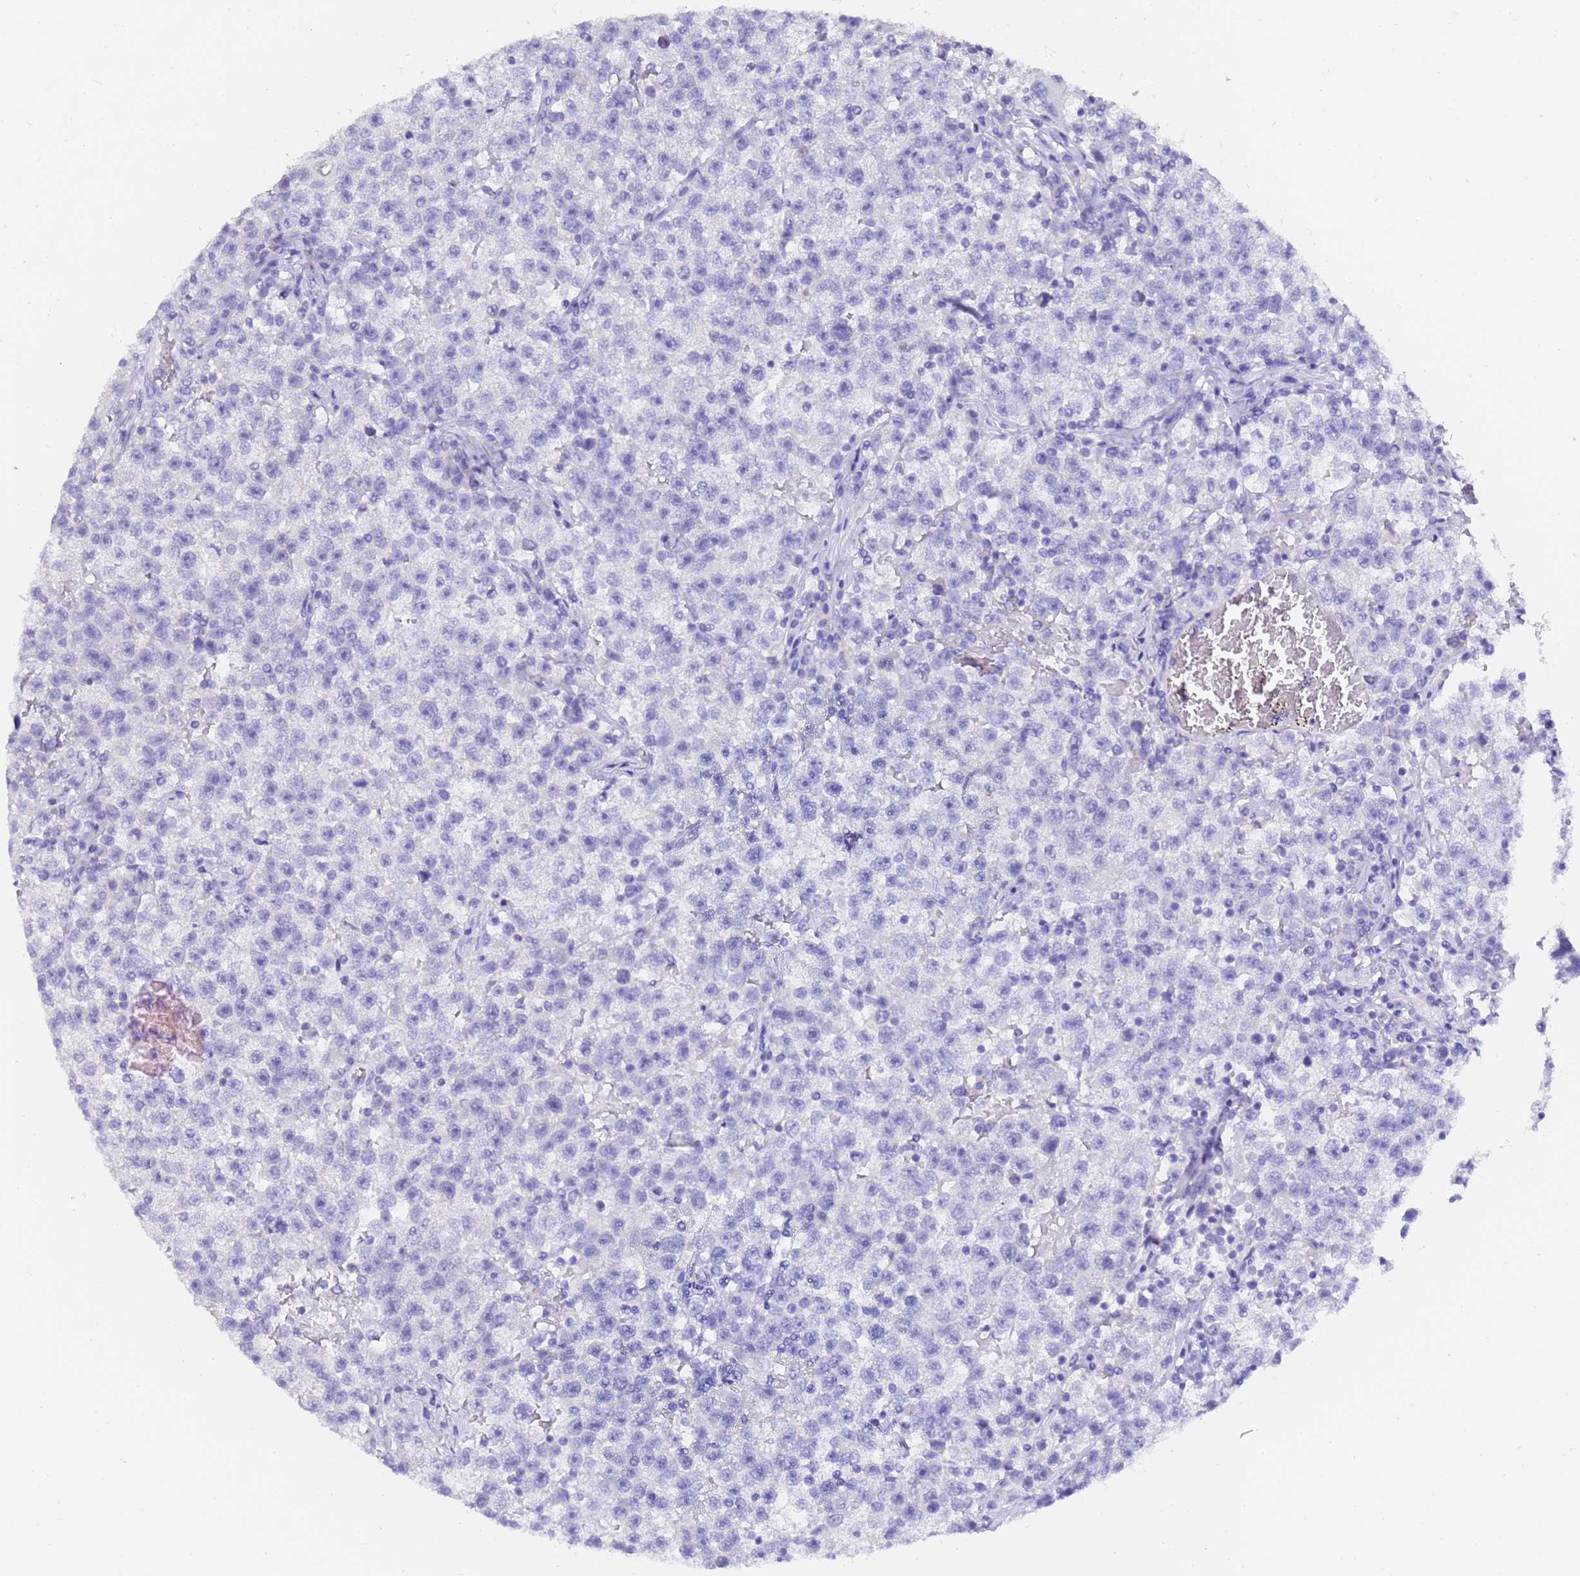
{"staining": {"intensity": "negative", "quantity": "none", "location": "none"}, "tissue": "testis cancer", "cell_type": "Tumor cells", "image_type": "cancer", "snomed": [{"axis": "morphology", "description": "Seminoma, NOS"}, {"axis": "topography", "description": "Testis"}], "caption": "A histopathology image of human testis seminoma is negative for staining in tumor cells.", "gene": "GABRA1", "patient": {"sex": "male", "age": 22}}